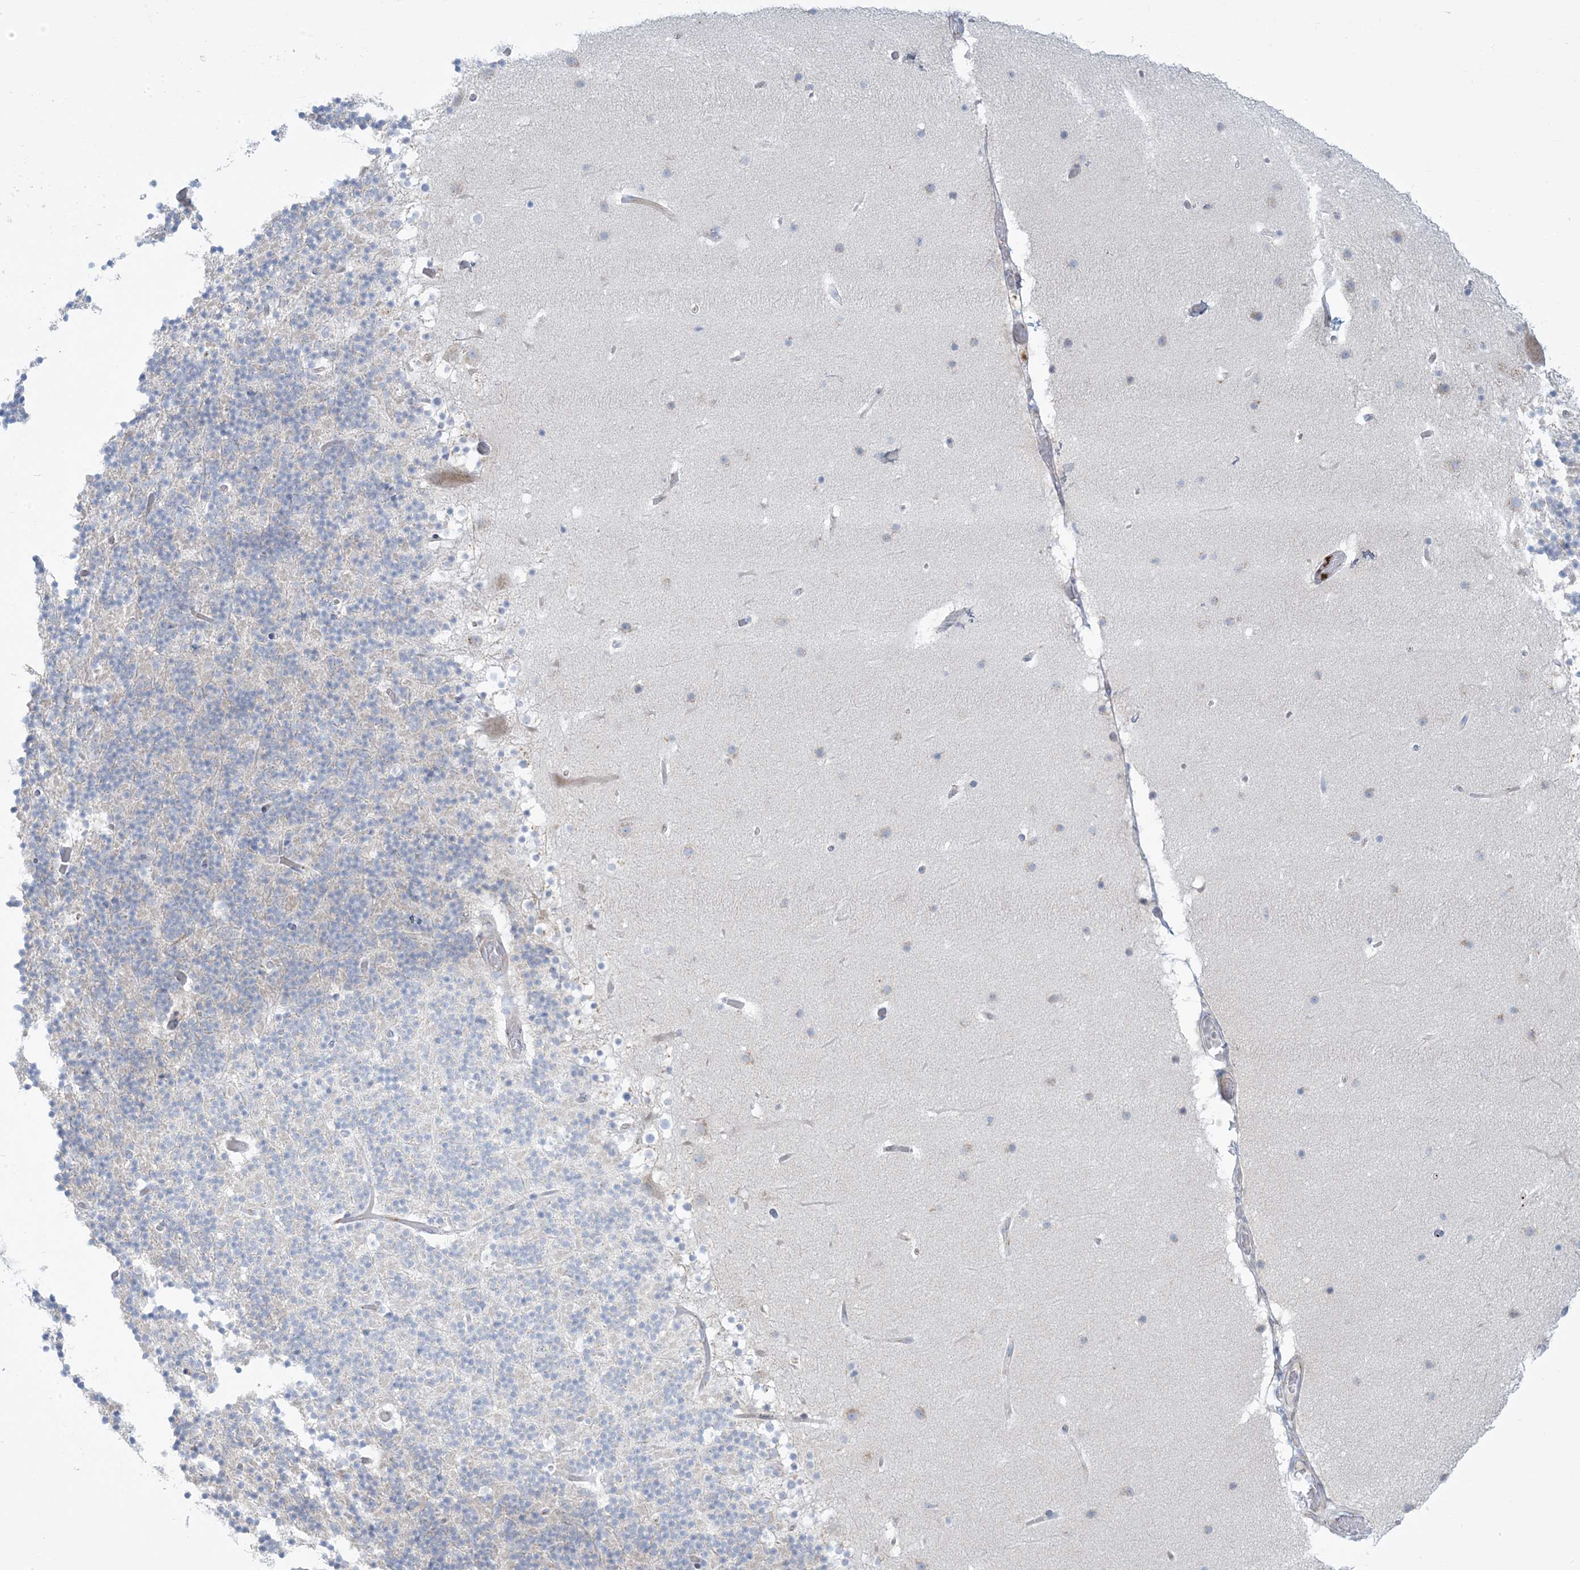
{"staining": {"intensity": "negative", "quantity": "none", "location": "none"}, "tissue": "cerebellum", "cell_type": "Cells in granular layer", "image_type": "normal", "snomed": [{"axis": "morphology", "description": "Normal tissue, NOS"}, {"axis": "topography", "description": "Cerebellum"}], "caption": "Cerebellum was stained to show a protein in brown. There is no significant staining in cells in granular layer. Nuclei are stained in blue.", "gene": "AFTPH", "patient": {"sex": "male", "age": 57}}